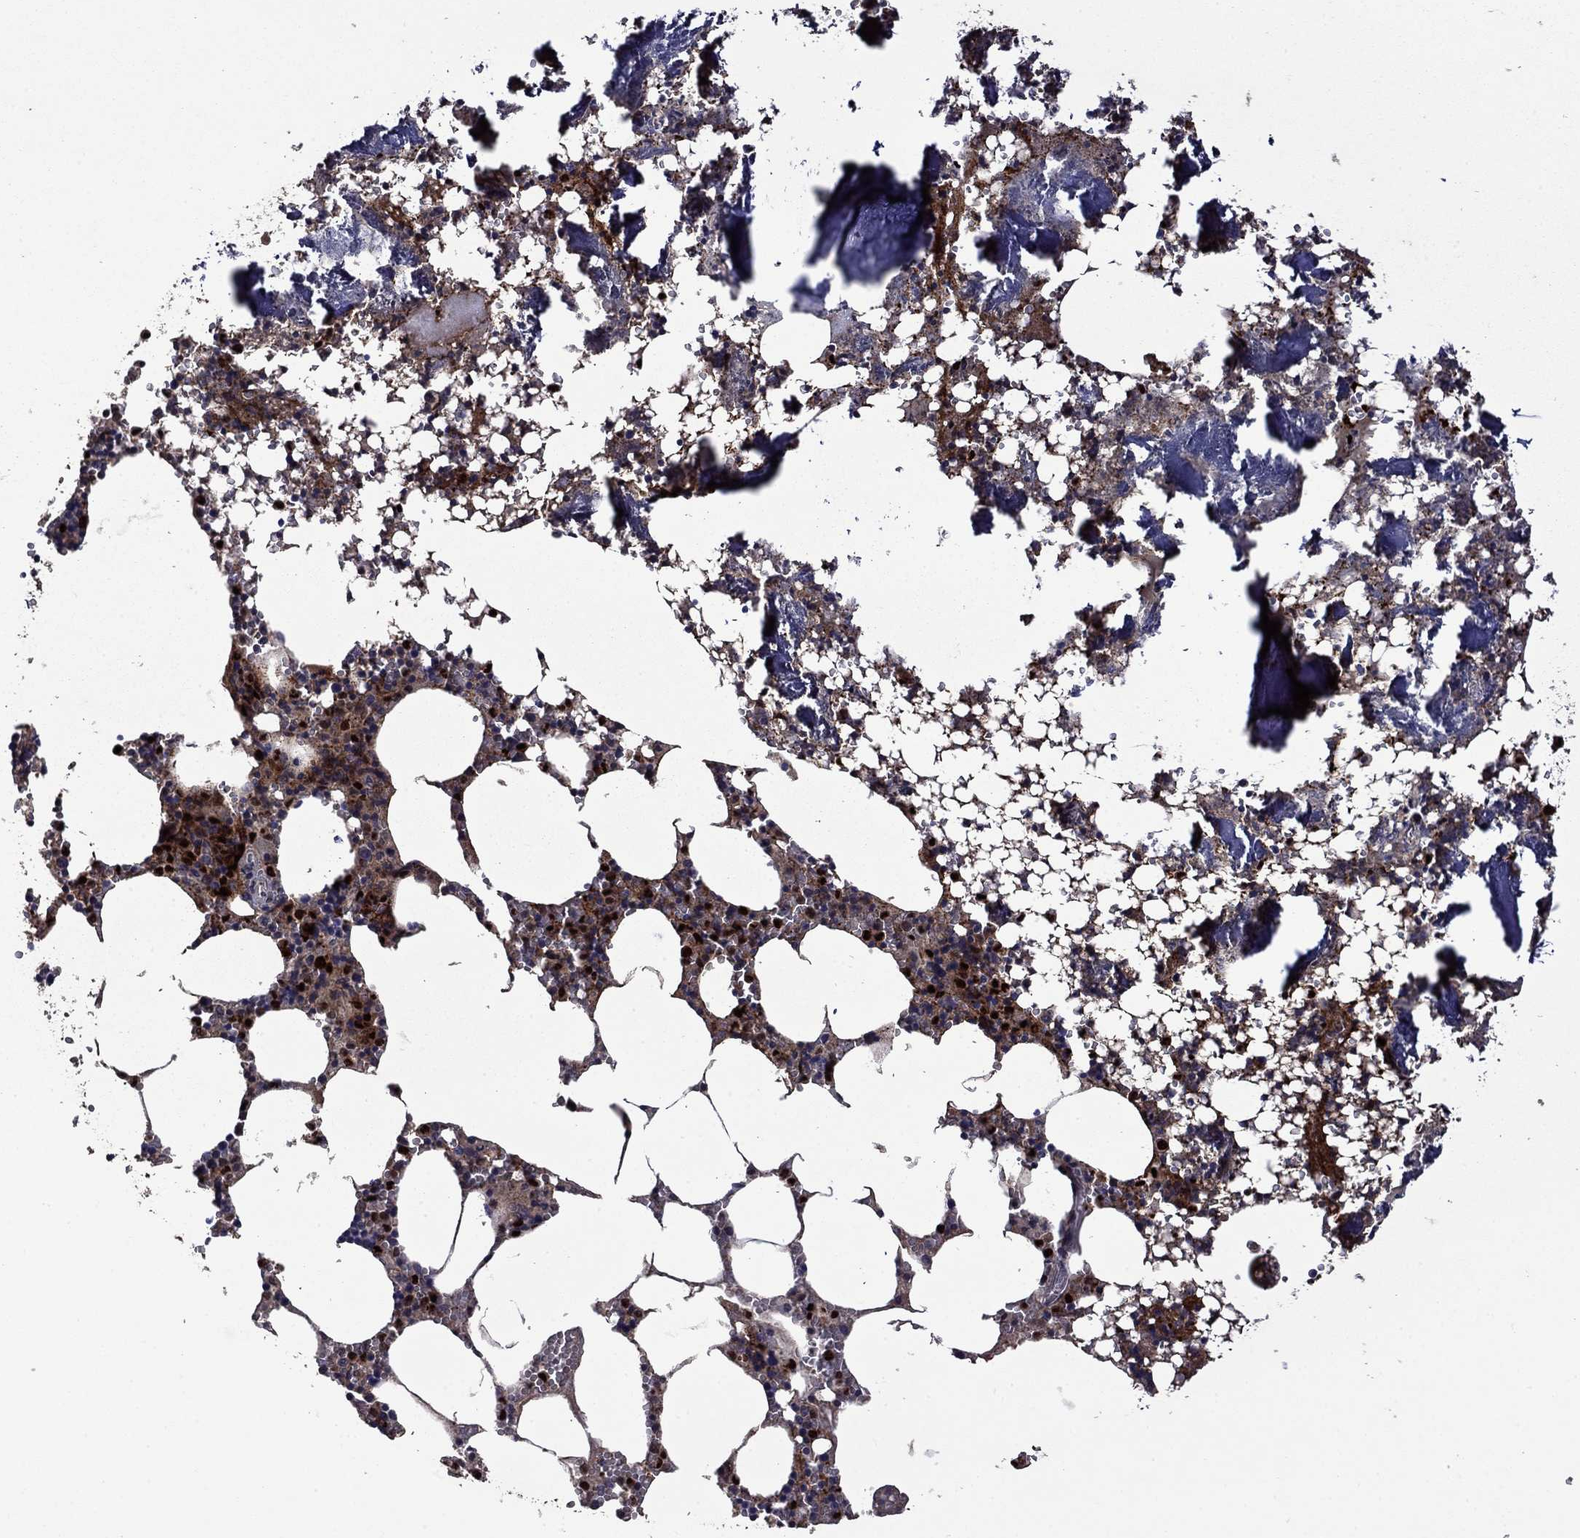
{"staining": {"intensity": "strong", "quantity": "25%-75%", "location": "nuclear"}, "tissue": "bone marrow", "cell_type": "Hematopoietic cells", "image_type": "normal", "snomed": [{"axis": "morphology", "description": "Normal tissue, NOS"}, {"axis": "topography", "description": "Bone marrow"}], "caption": "Strong nuclear protein expression is identified in approximately 25%-75% of hematopoietic cells in bone marrow.", "gene": "SATB1", "patient": {"sex": "female", "age": 64}}